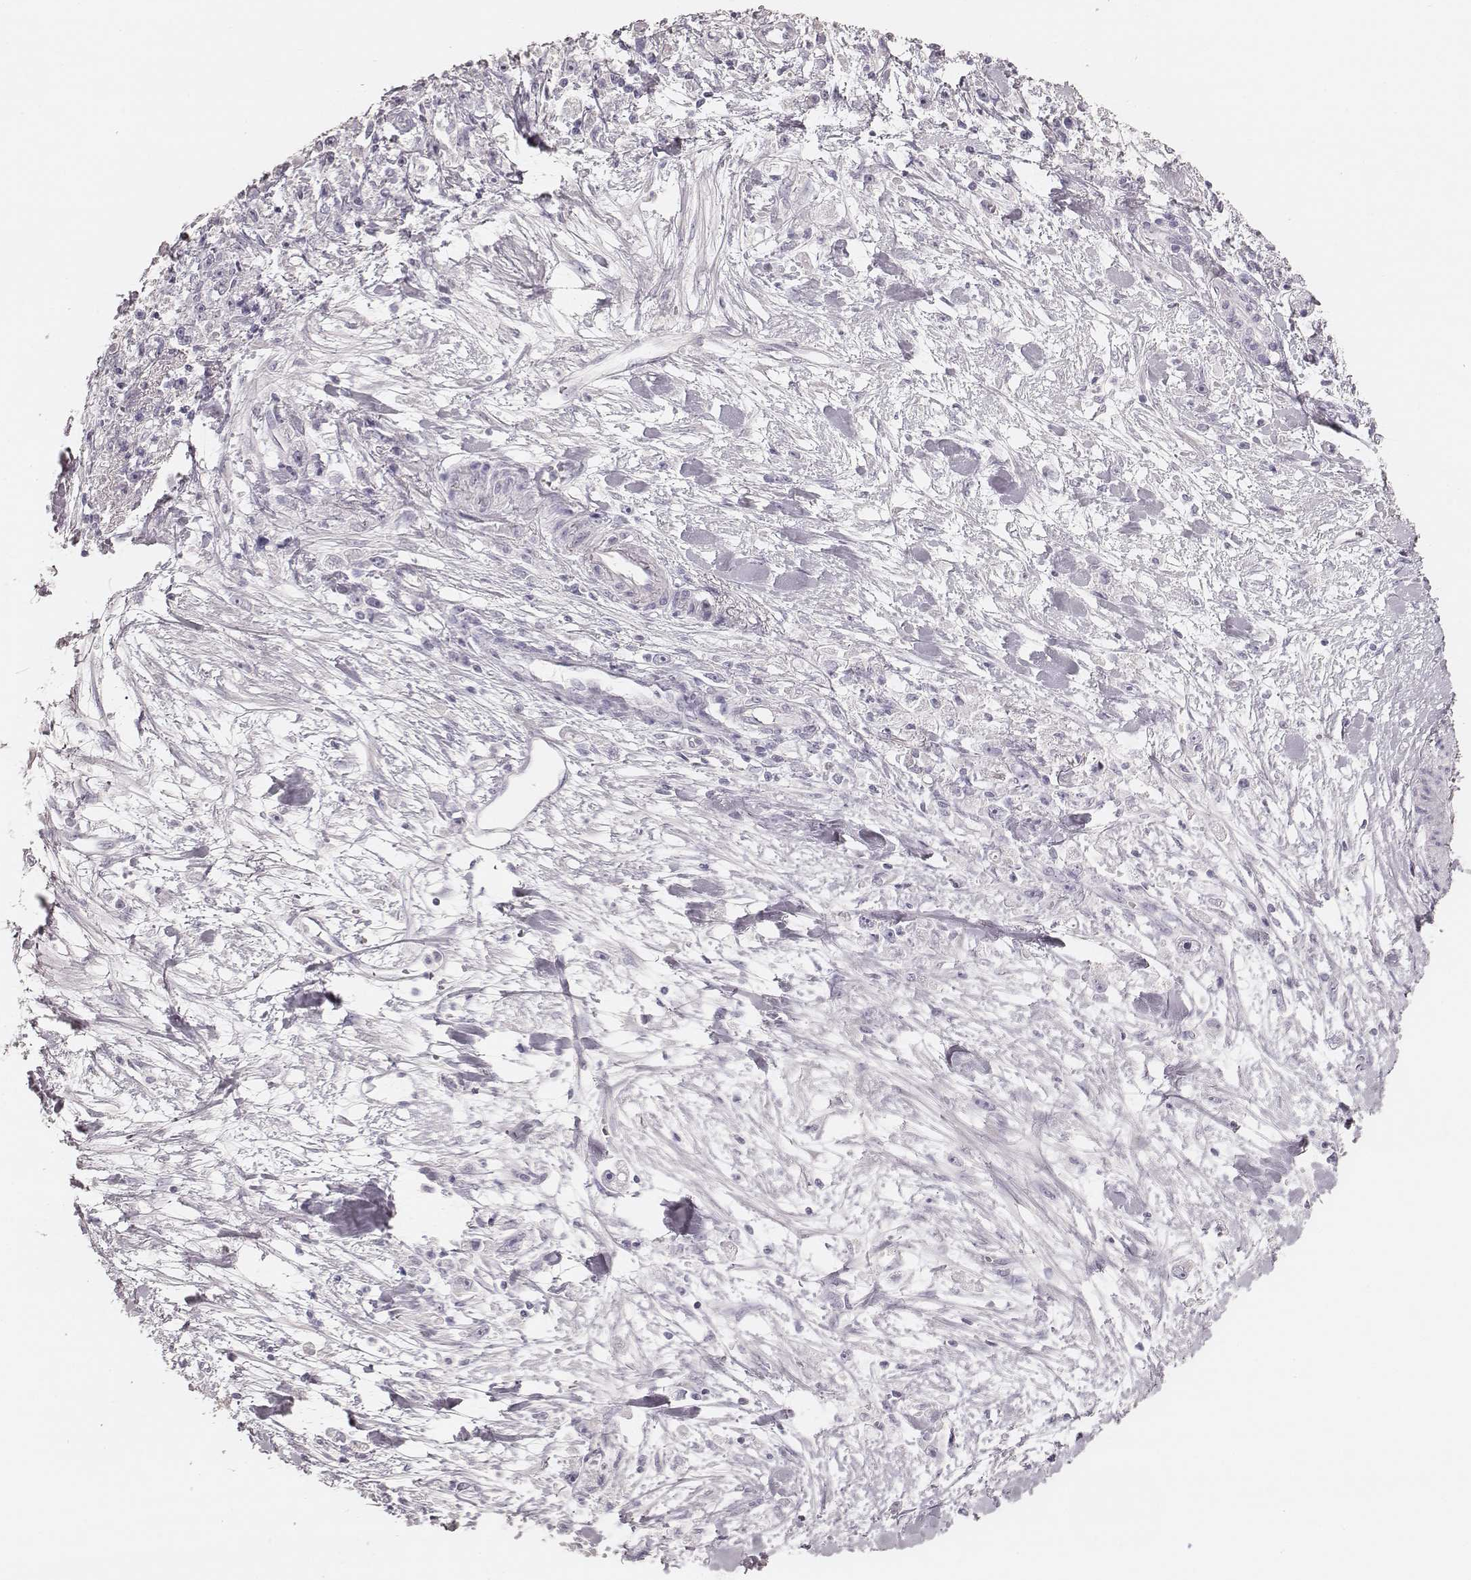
{"staining": {"intensity": "negative", "quantity": "none", "location": "none"}, "tissue": "stomach cancer", "cell_type": "Tumor cells", "image_type": "cancer", "snomed": [{"axis": "morphology", "description": "Adenocarcinoma, NOS"}, {"axis": "topography", "description": "Stomach"}], "caption": "This is an IHC micrograph of human stomach cancer (adenocarcinoma). There is no expression in tumor cells.", "gene": "ZP4", "patient": {"sex": "female", "age": 59}}